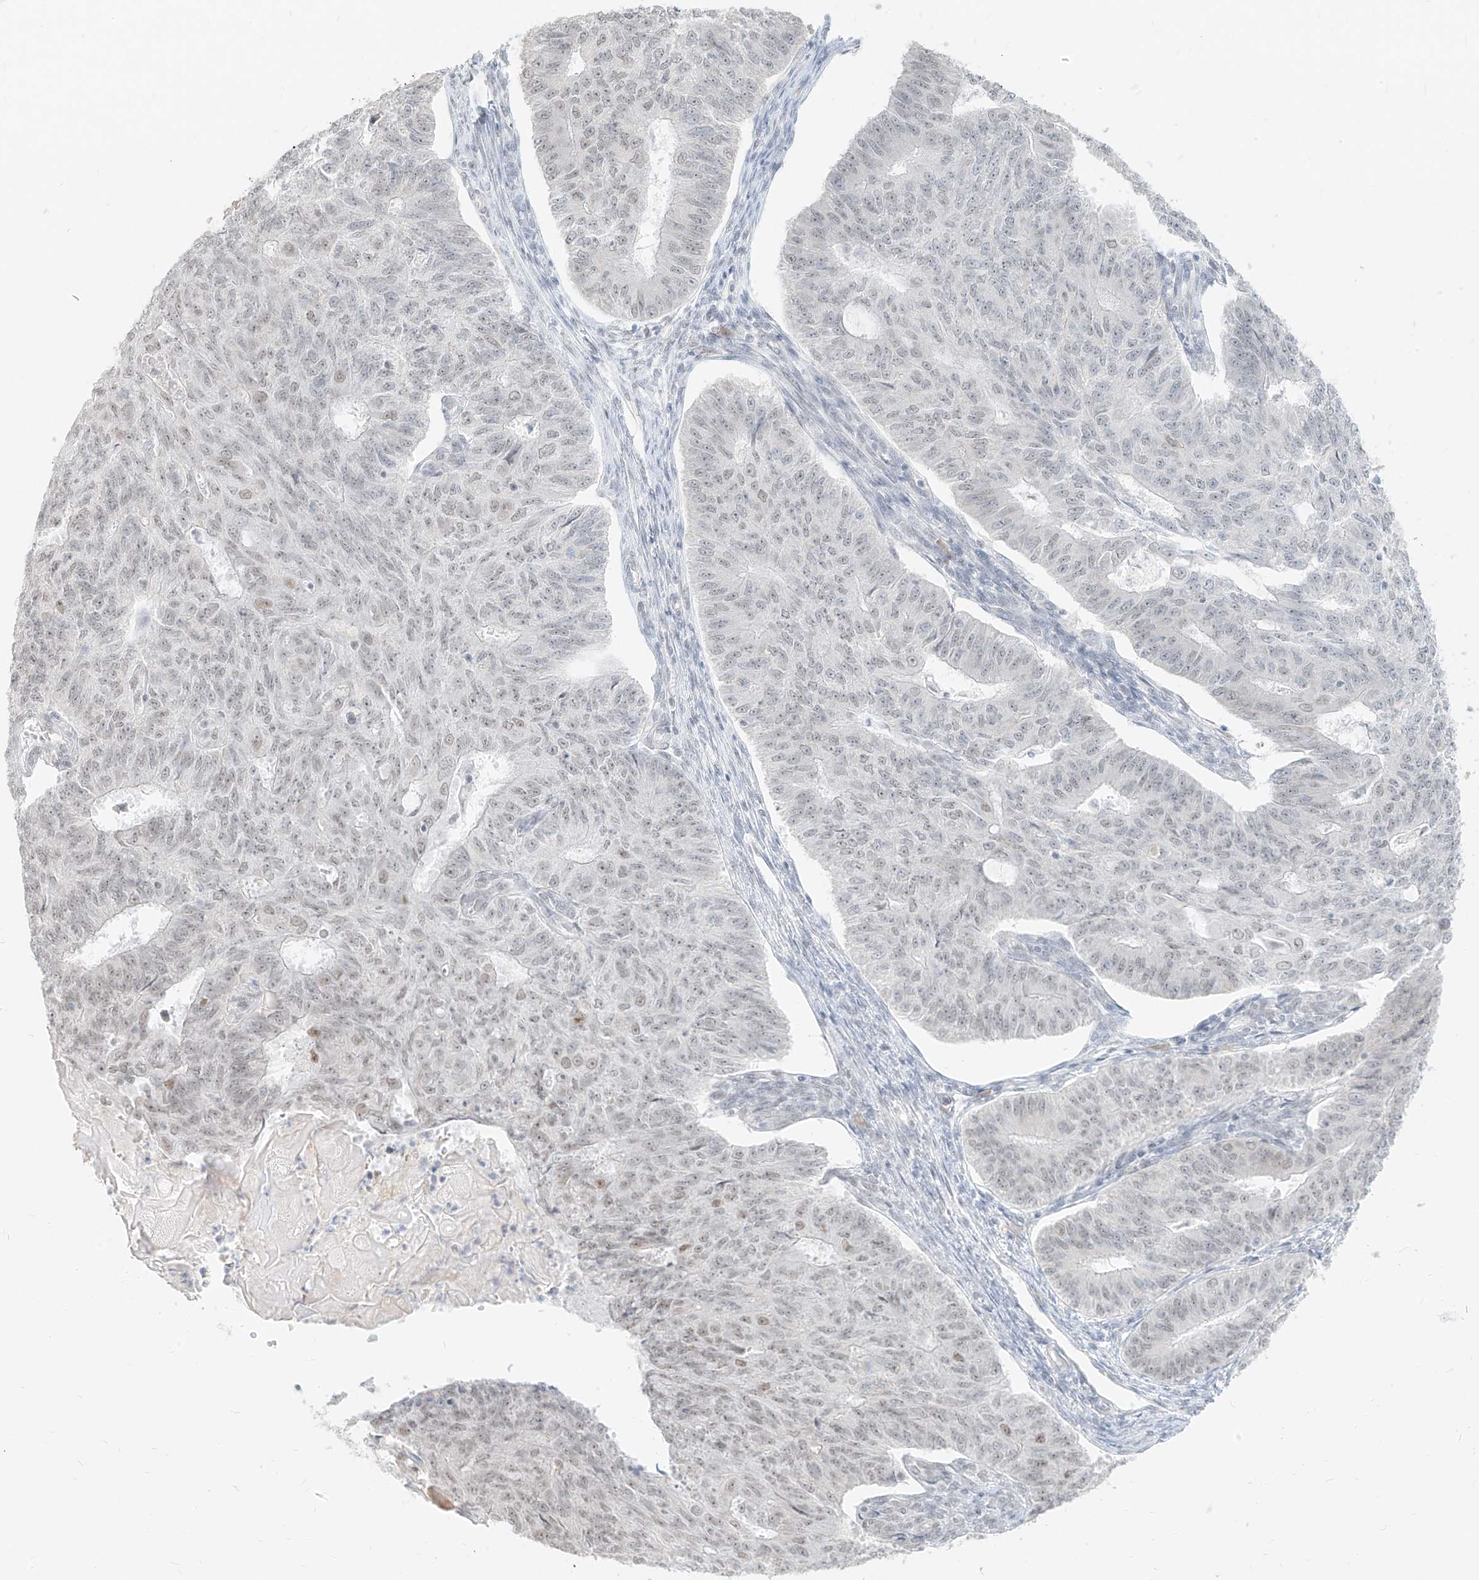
{"staining": {"intensity": "weak", "quantity": "25%-75%", "location": "nuclear"}, "tissue": "endometrial cancer", "cell_type": "Tumor cells", "image_type": "cancer", "snomed": [{"axis": "morphology", "description": "Adenocarcinoma, NOS"}, {"axis": "topography", "description": "Endometrium"}], "caption": "Human endometrial cancer (adenocarcinoma) stained for a protein (brown) shows weak nuclear positive positivity in about 25%-75% of tumor cells.", "gene": "SUPT5H", "patient": {"sex": "female", "age": 32}}